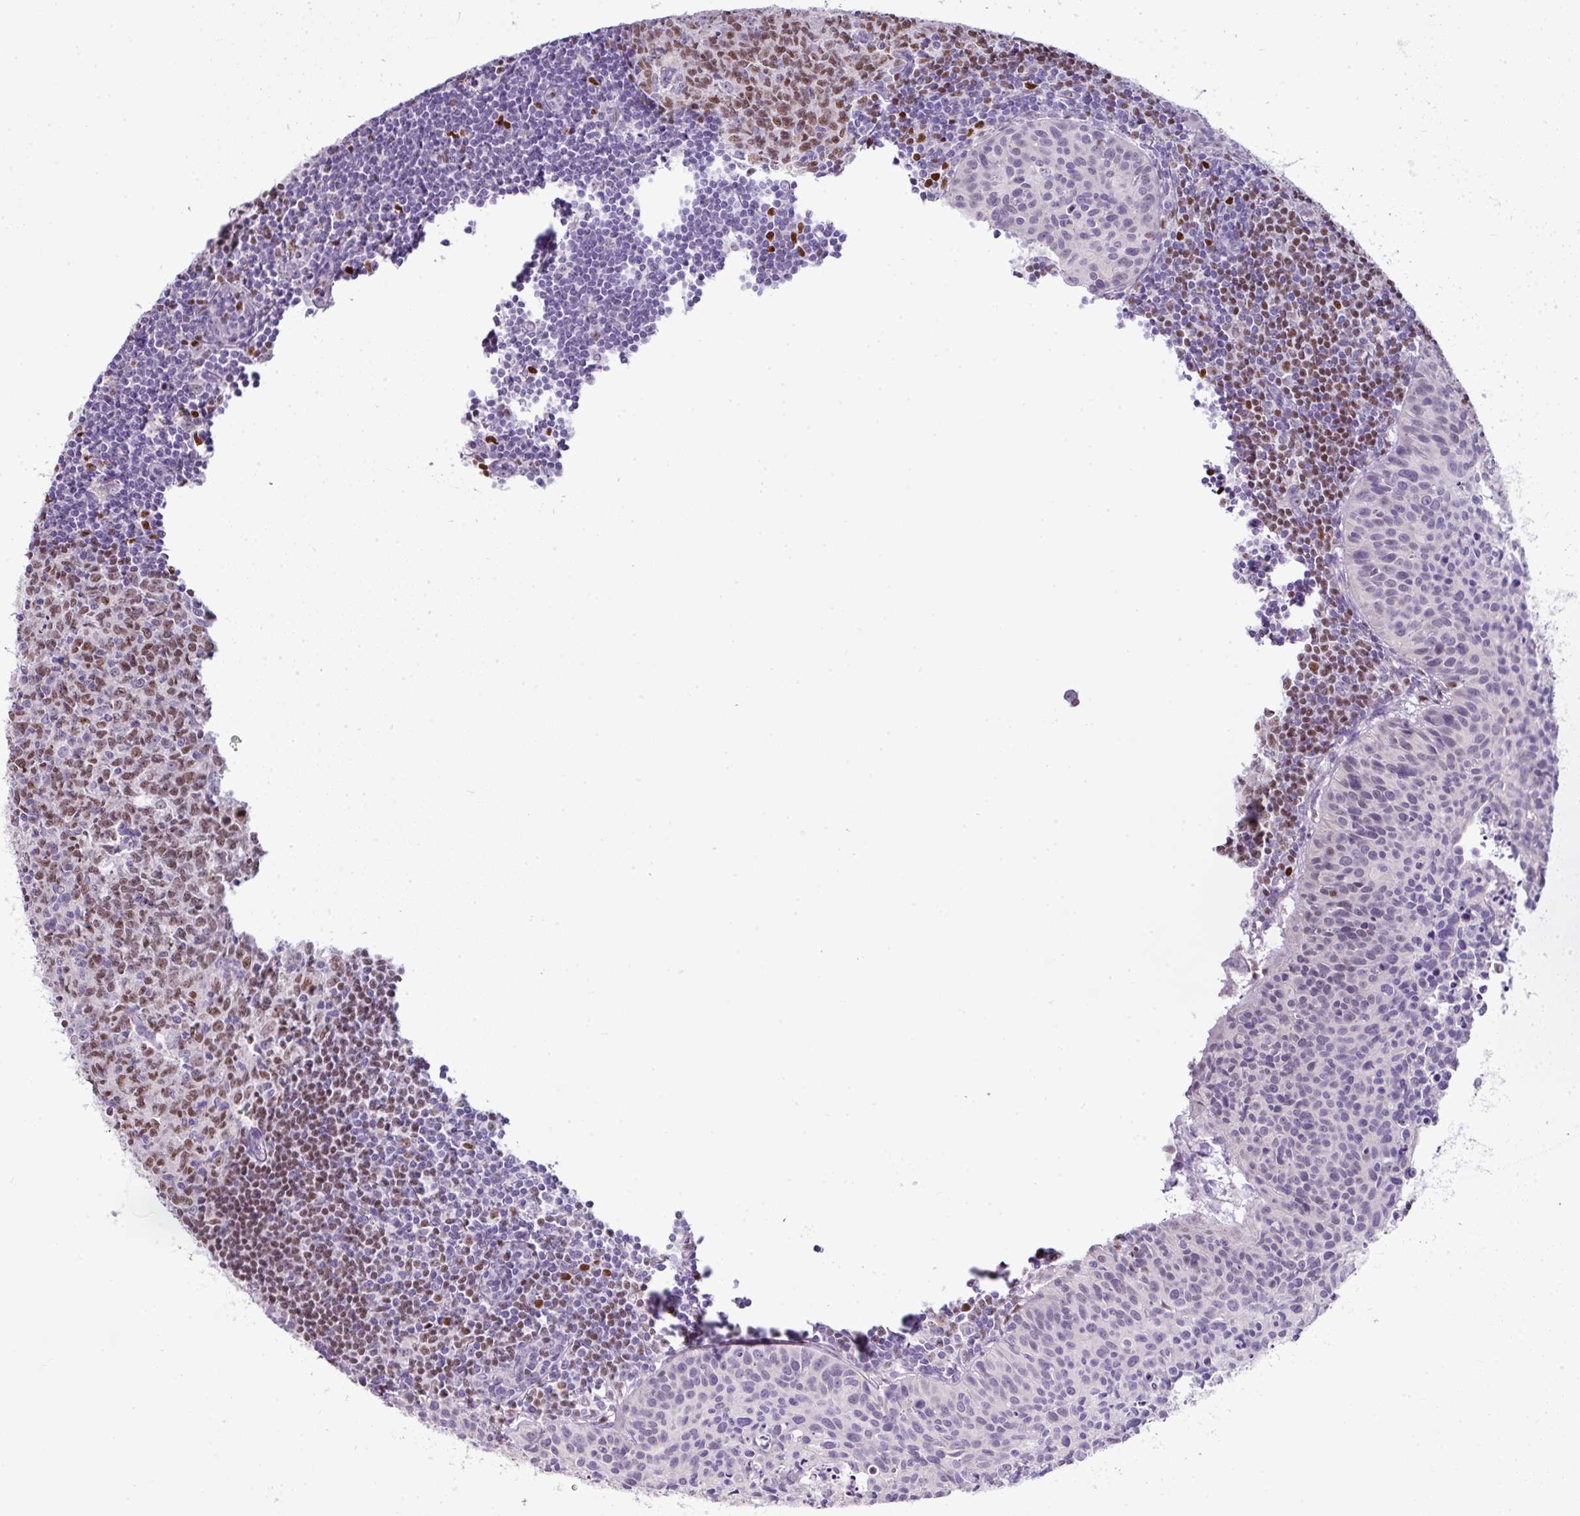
{"staining": {"intensity": "negative", "quantity": "none", "location": "none"}, "tissue": "lymph node", "cell_type": "Germinal center cells", "image_type": "normal", "snomed": [{"axis": "morphology", "description": "Normal tissue, NOS"}, {"axis": "topography", "description": "Lymph node"}], "caption": "DAB immunohistochemical staining of benign lymph node displays no significant positivity in germinal center cells. (DAB immunohistochemistry (IHC) with hematoxylin counter stain).", "gene": "BCL11A", "patient": {"sex": "female", "age": 29}}